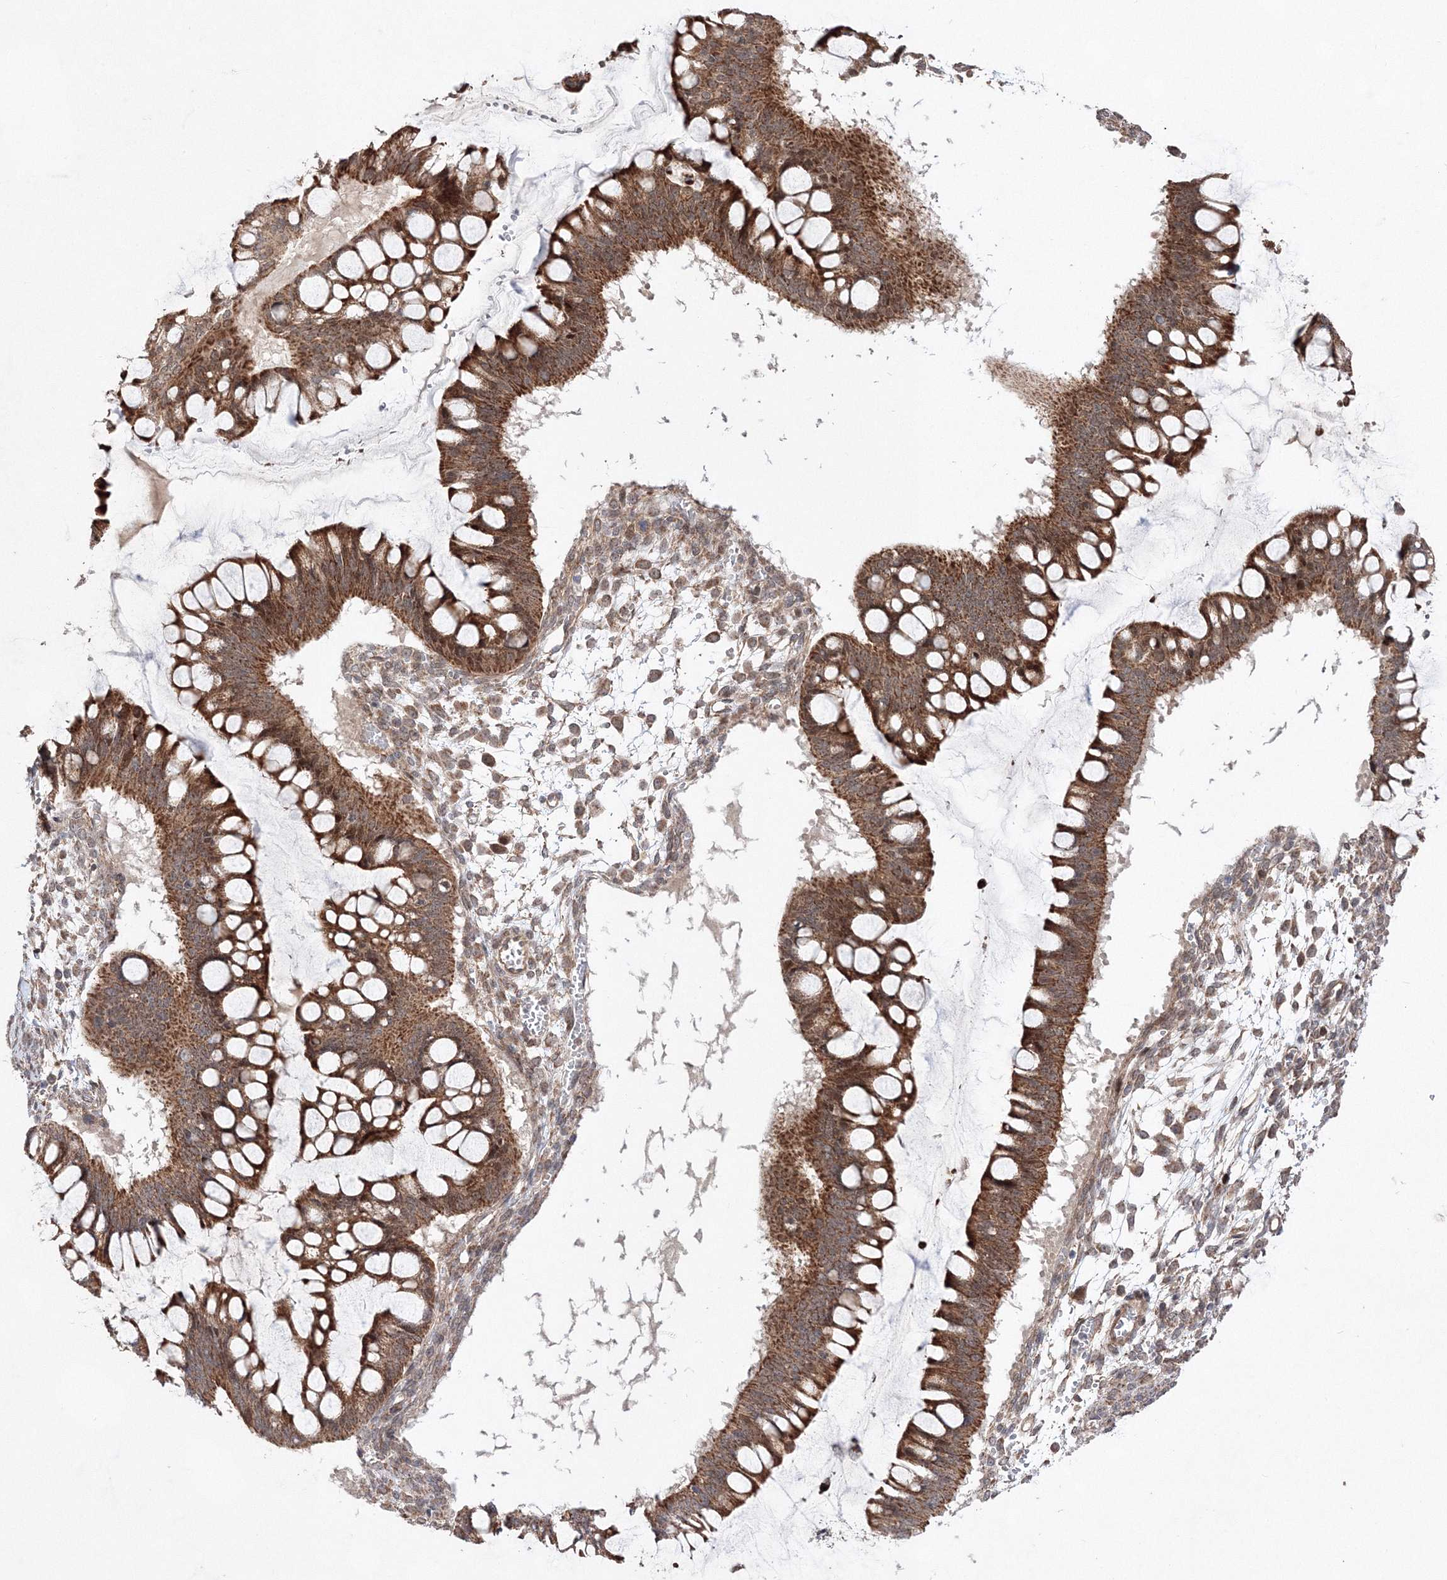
{"staining": {"intensity": "strong", "quantity": ">75%", "location": "cytoplasmic/membranous"}, "tissue": "ovarian cancer", "cell_type": "Tumor cells", "image_type": "cancer", "snomed": [{"axis": "morphology", "description": "Cystadenocarcinoma, mucinous, NOS"}, {"axis": "topography", "description": "Ovary"}], "caption": "Mucinous cystadenocarcinoma (ovarian) stained for a protein (brown) reveals strong cytoplasmic/membranous positive staining in approximately >75% of tumor cells.", "gene": "DALRD3", "patient": {"sex": "female", "age": 73}}